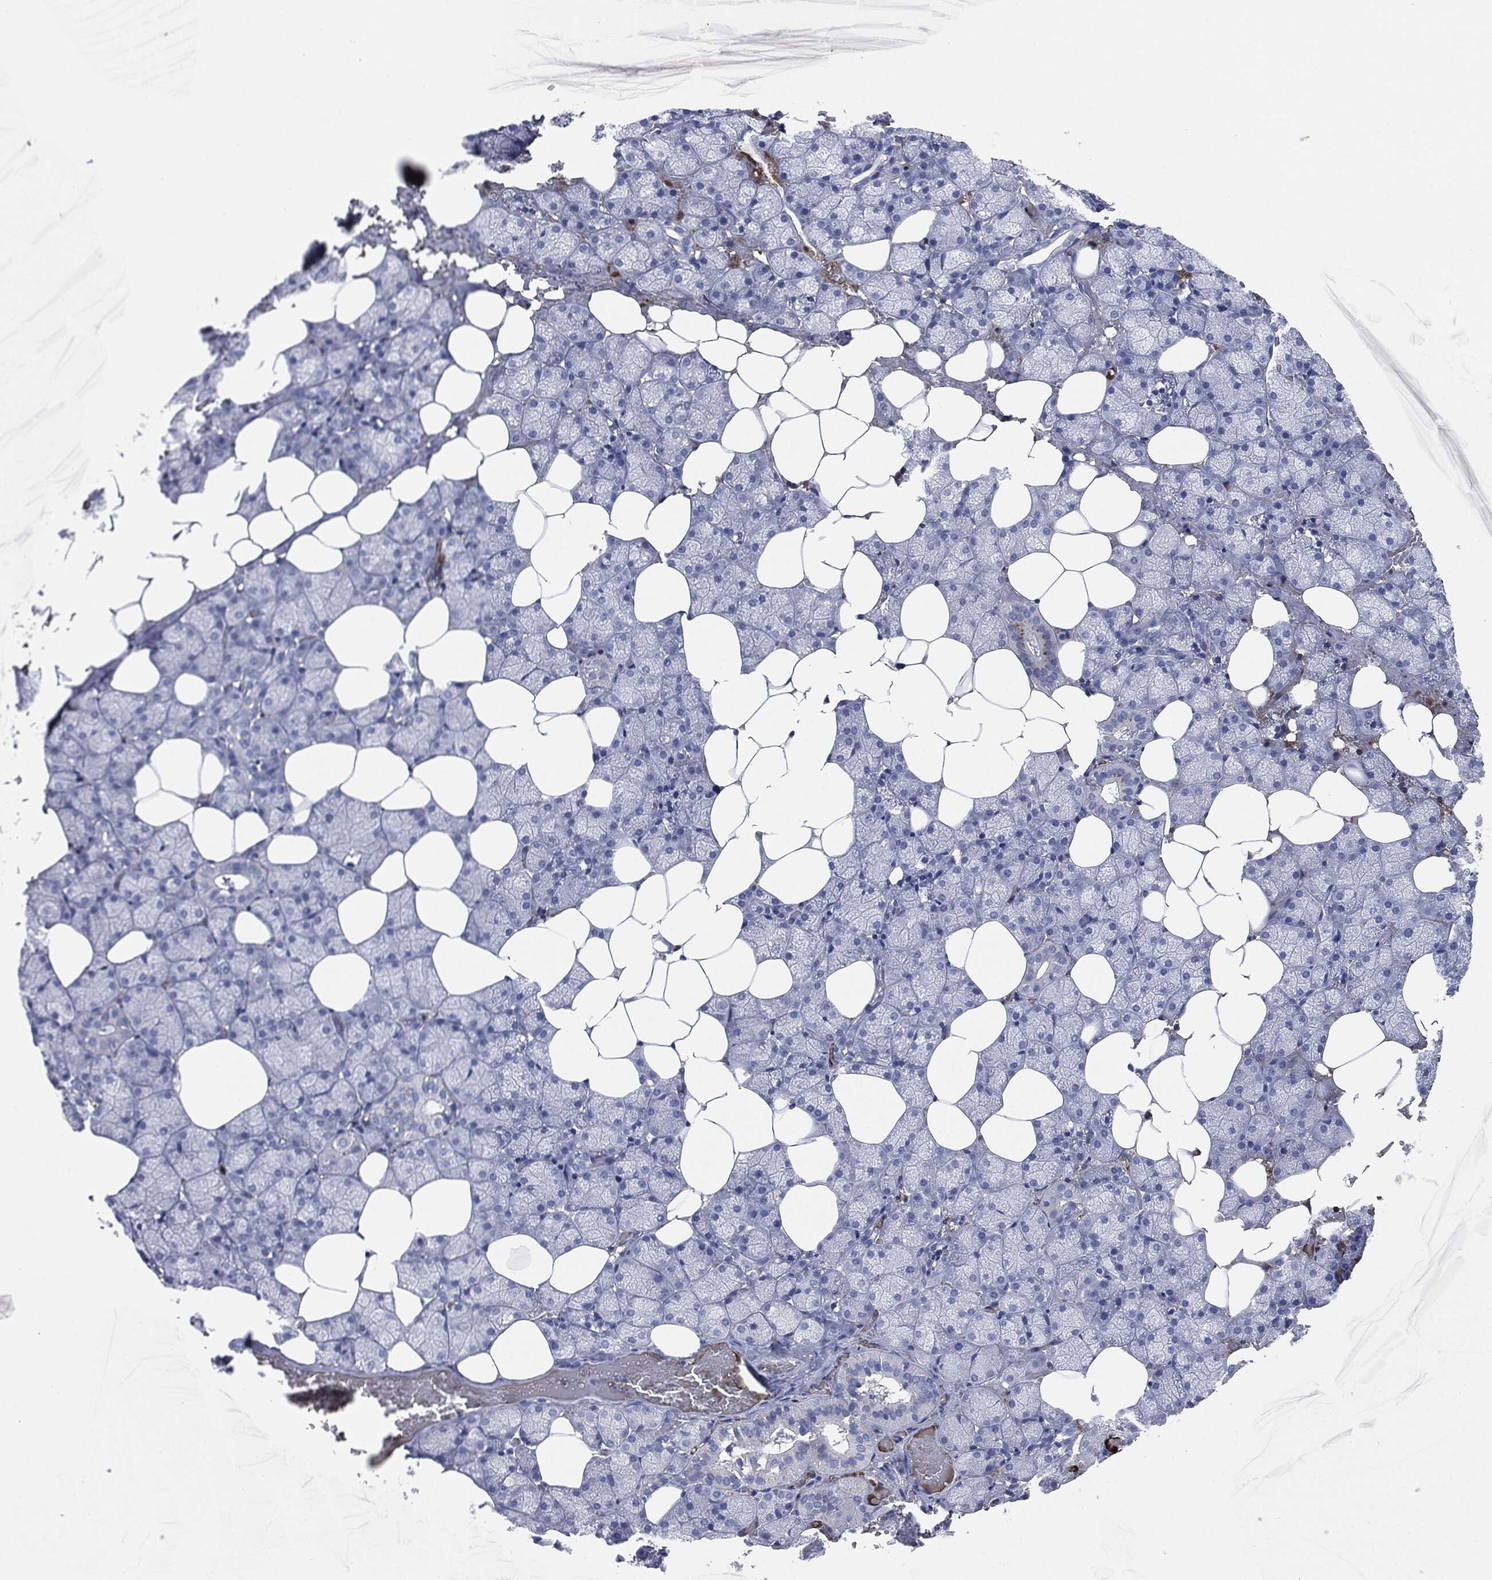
{"staining": {"intensity": "negative", "quantity": "none", "location": "none"}, "tissue": "salivary gland", "cell_type": "Glandular cells", "image_type": "normal", "snomed": [{"axis": "morphology", "description": "Normal tissue, NOS"}, {"axis": "topography", "description": "Salivary gland"}], "caption": "Immunohistochemical staining of benign salivary gland exhibits no significant expression in glandular cells. (Brightfield microscopy of DAB immunohistochemistry at high magnification).", "gene": "APOB", "patient": {"sex": "male", "age": 38}}